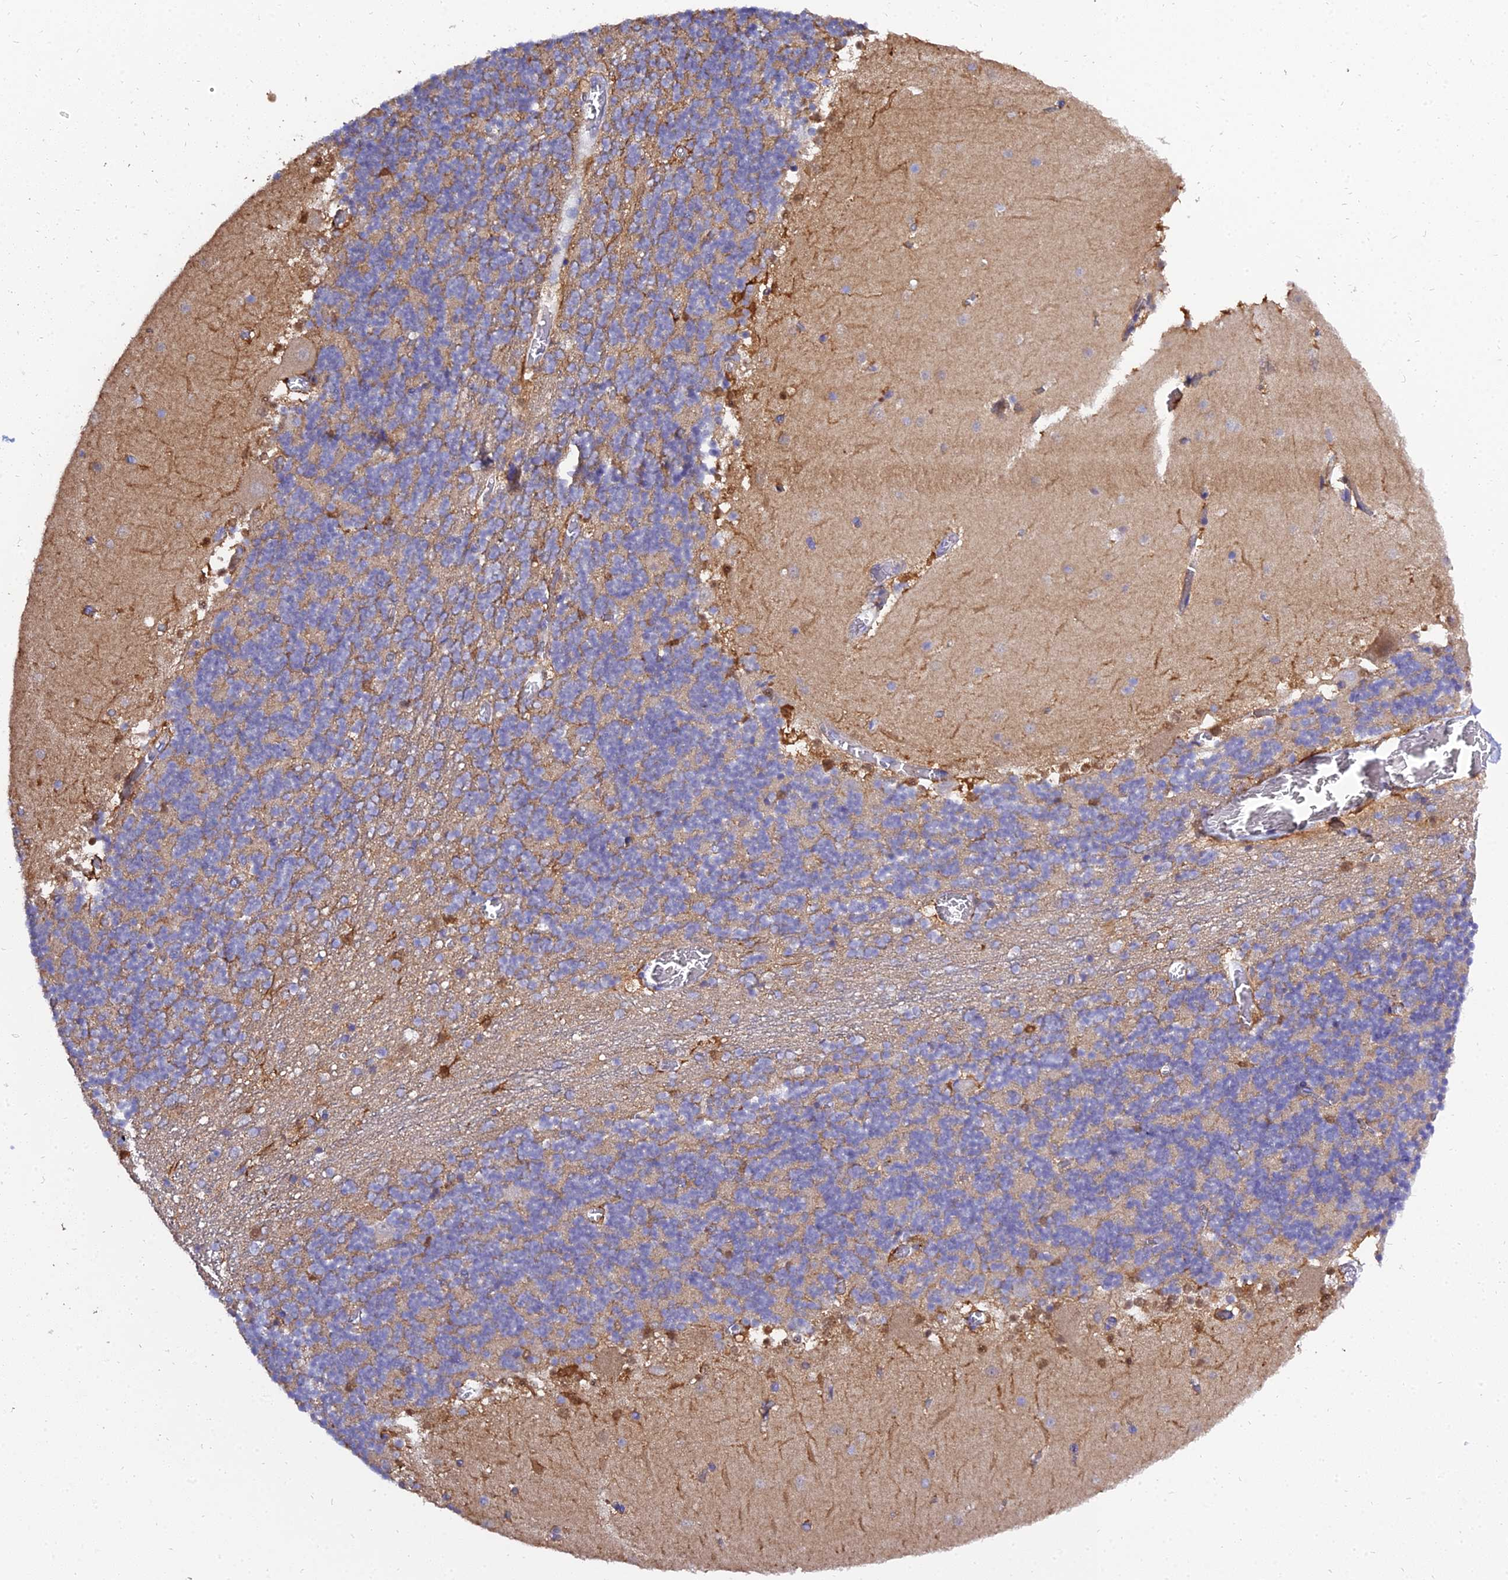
{"staining": {"intensity": "weak", "quantity": "25%-75%", "location": "cytoplasmic/membranous"}, "tissue": "cerebellum", "cell_type": "Cells in granular layer", "image_type": "normal", "snomed": [{"axis": "morphology", "description": "Normal tissue, NOS"}, {"axis": "topography", "description": "Cerebellum"}], "caption": "This is an image of immunohistochemistry (IHC) staining of benign cerebellum, which shows weak positivity in the cytoplasmic/membranous of cells in granular layer.", "gene": "C2orf69", "patient": {"sex": "female", "age": 28}}